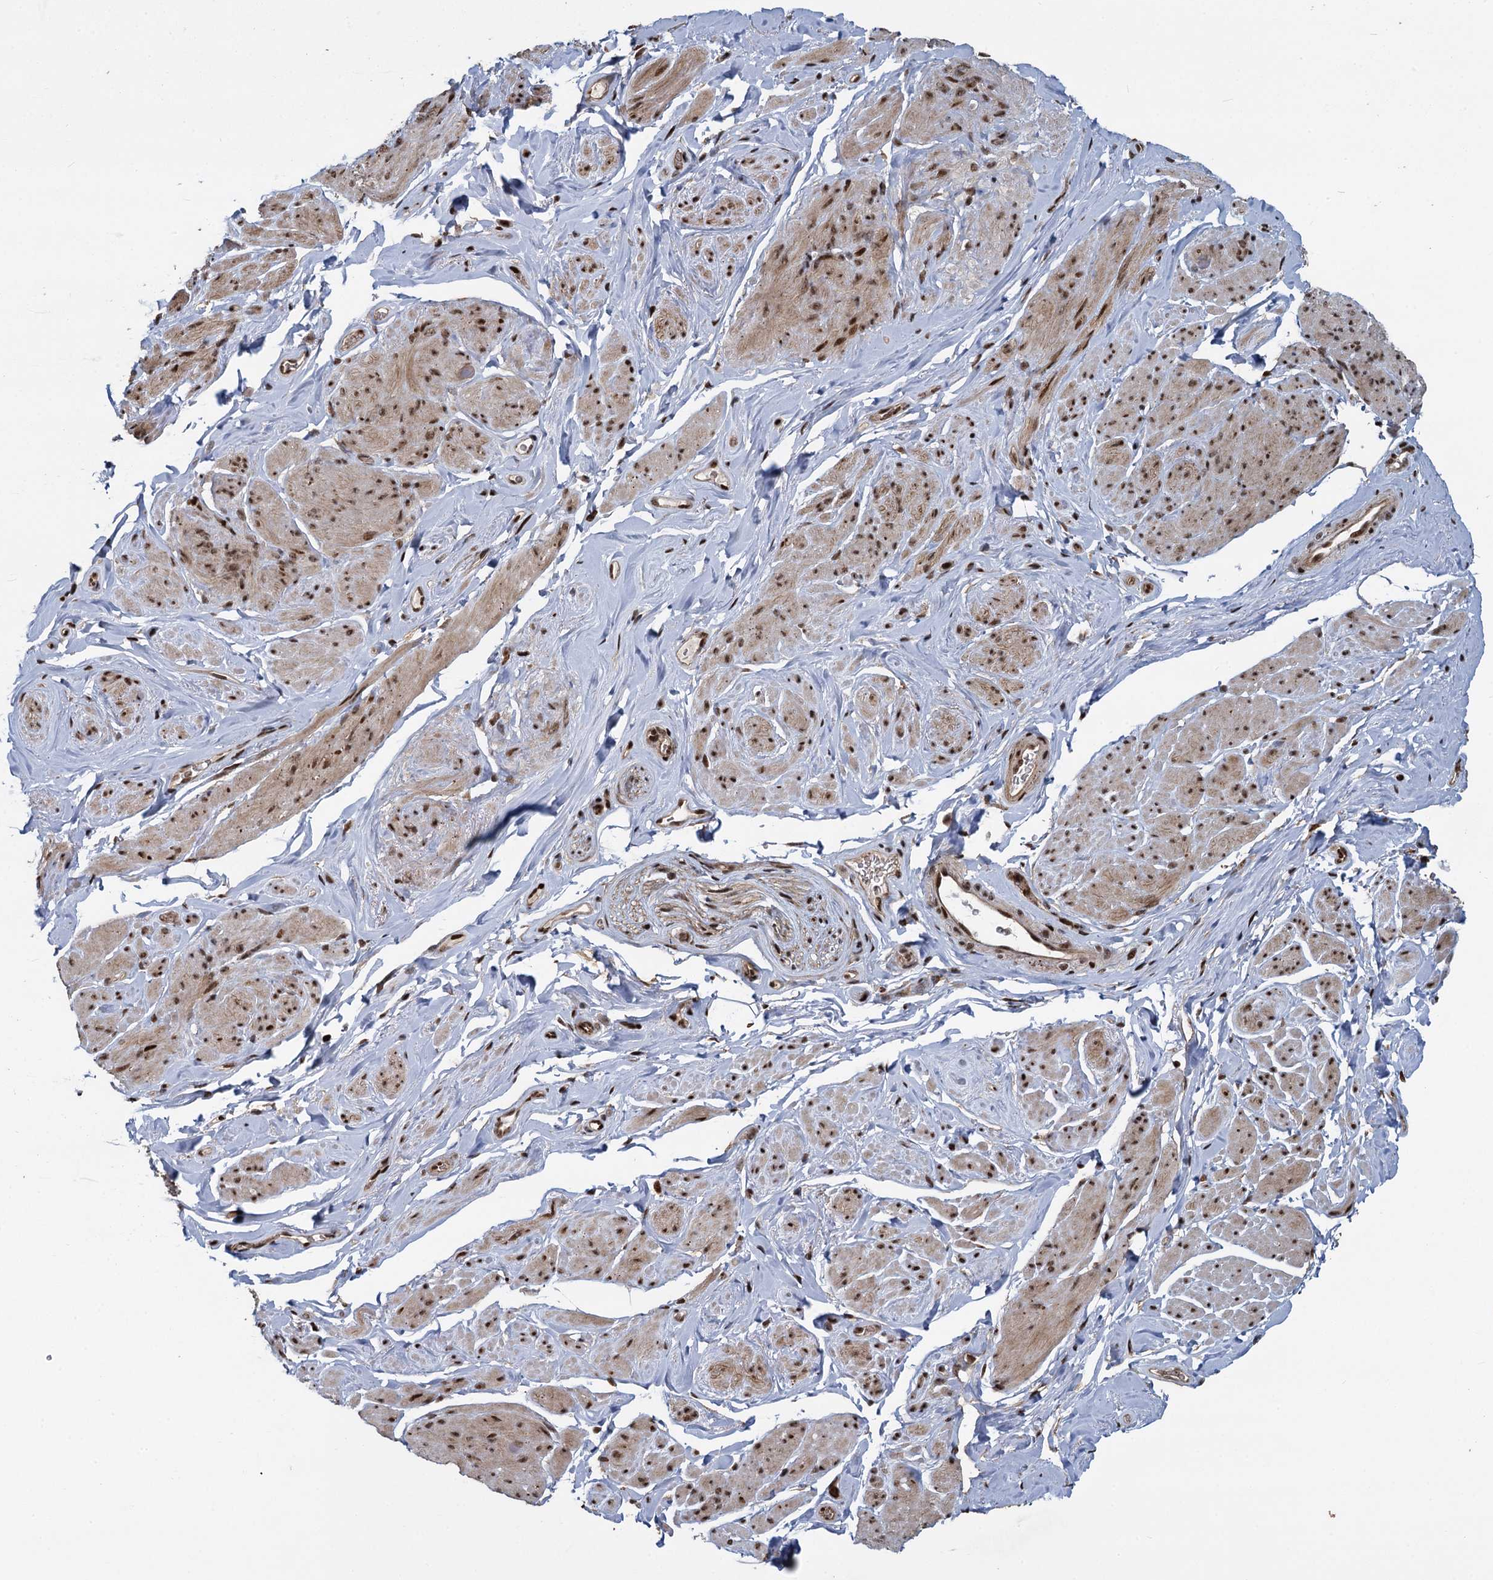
{"staining": {"intensity": "moderate", "quantity": ">75%", "location": "nuclear"}, "tissue": "smooth muscle", "cell_type": "Smooth muscle cells", "image_type": "normal", "snomed": [{"axis": "morphology", "description": "Normal tissue, NOS"}, {"axis": "topography", "description": "Smooth muscle"}, {"axis": "topography", "description": "Peripheral nerve tissue"}], "caption": "This is an image of immunohistochemistry (IHC) staining of benign smooth muscle, which shows moderate positivity in the nuclear of smooth muscle cells.", "gene": "ANKRD49", "patient": {"sex": "male", "age": 69}}